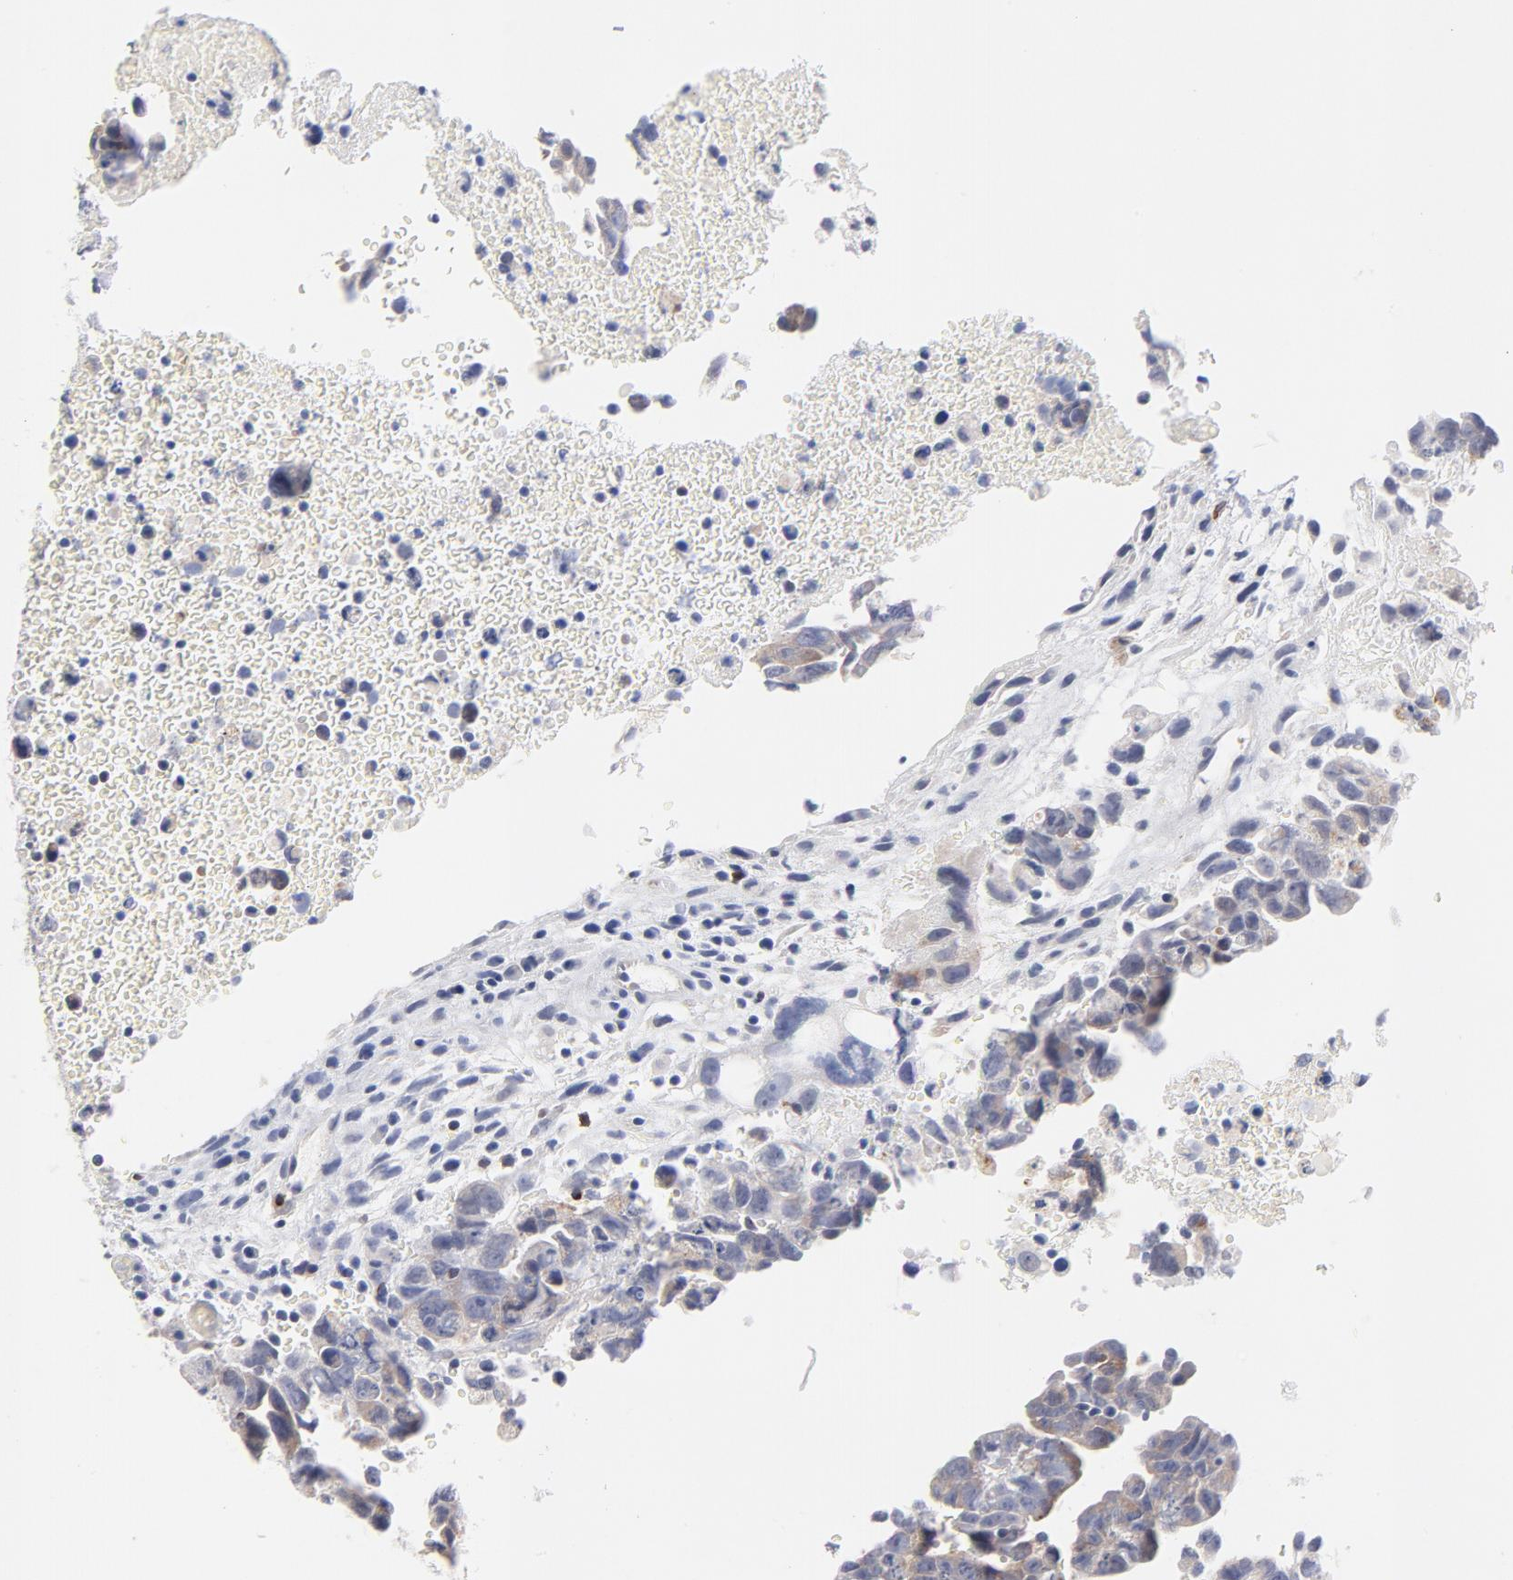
{"staining": {"intensity": "weak", "quantity": ">75%", "location": "cytoplasmic/membranous"}, "tissue": "testis cancer", "cell_type": "Tumor cells", "image_type": "cancer", "snomed": [{"axis": "morphology", "description": "Carcinoma, Embryonal, NOS"}, {"axis": "topography", "description": "Testis"}], "caption": "Protein expression by immunohistochemistry displays weak cytoplasmic/membranous expression in about >75% of tumor cells in testis cancer.", "gene": "MID1", "patient": {"sex": "male", "age": 28}}